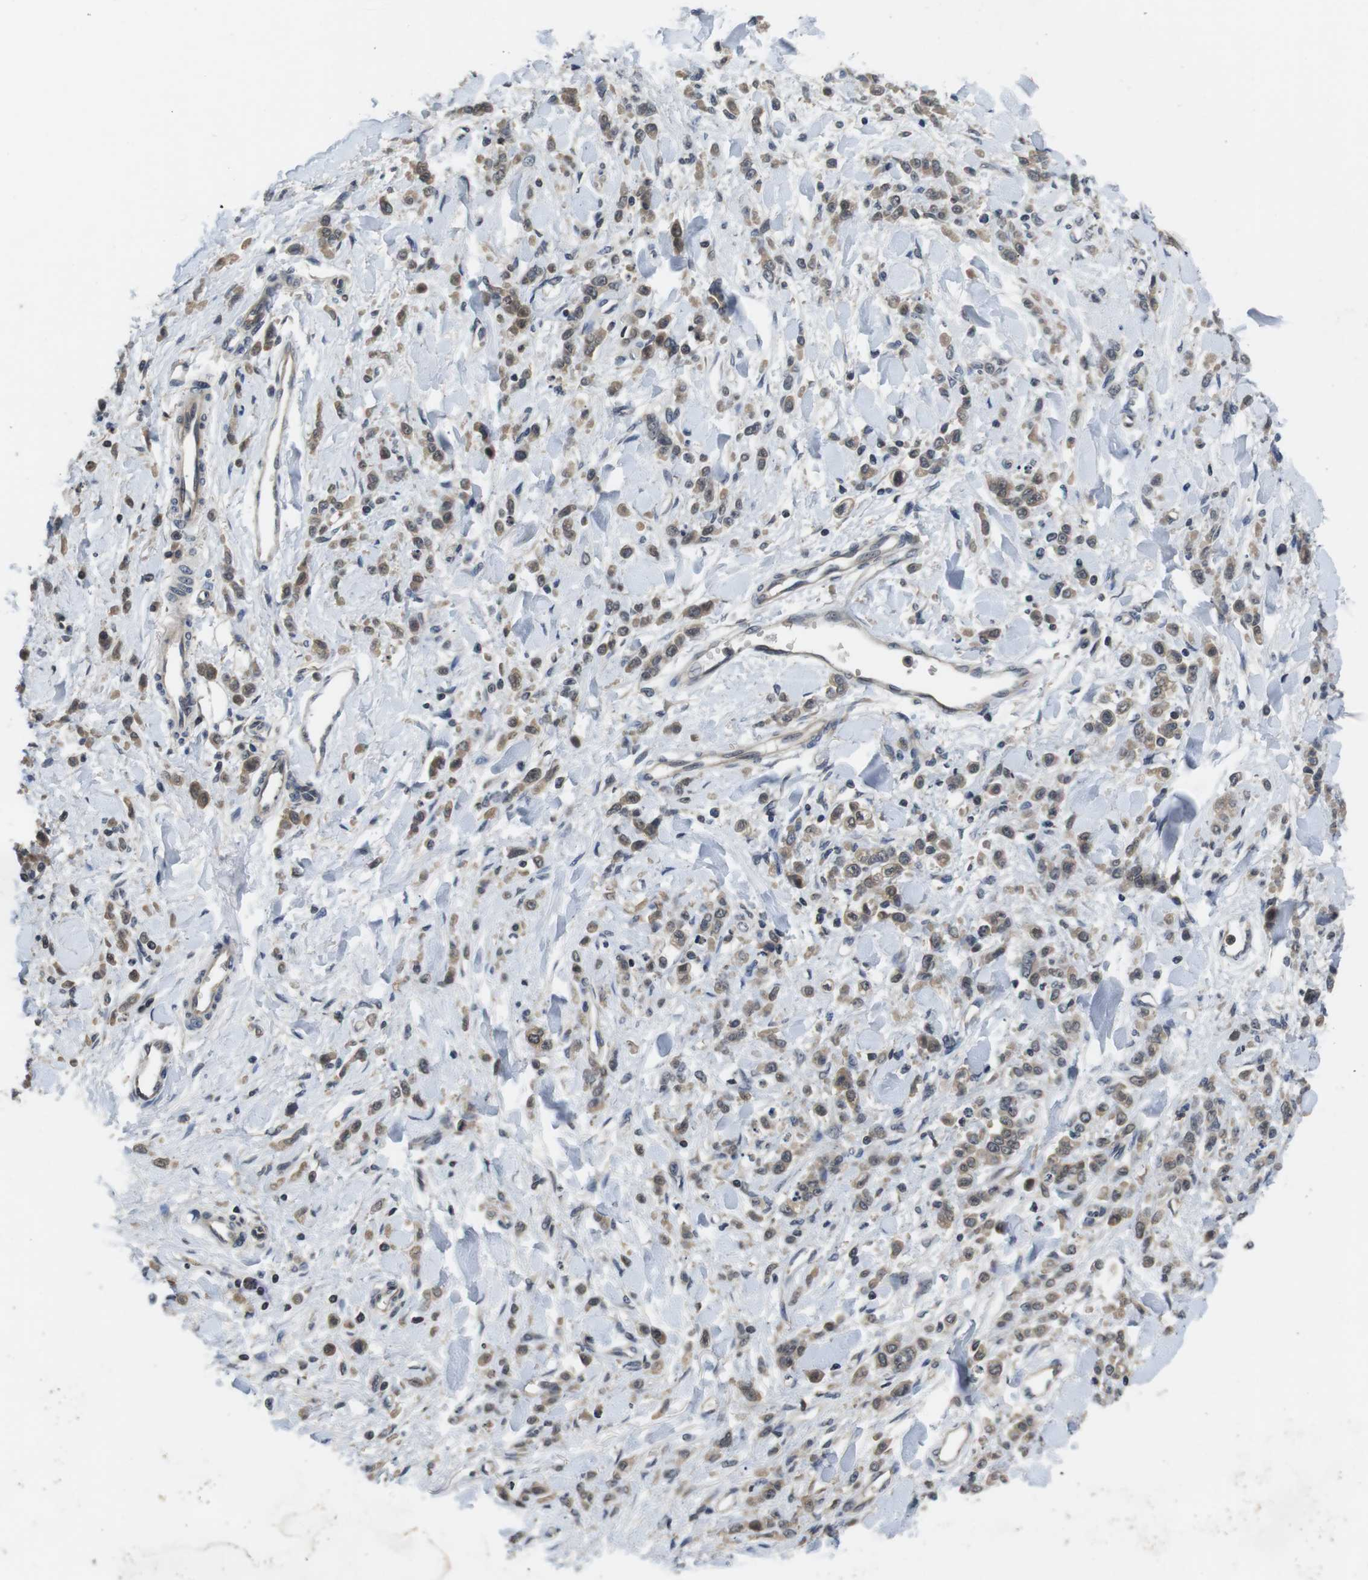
{"staining": {"intensity": "weak", "quantity": ">75%", "location": "cytoplasmic/membranous"}, "tissue": "stomach cancer", "cell_type": "Tumor cells", "image_type": "cancer", "snomed": [{"axis": "morphology", "description": "Normal tissue, NOS"}, {"axis": "morphology", "description": "Adenocarcinoma, NOS"}, {"axis": "topography", "description": "Stomach"}], "caption": "Protein expression analysis of stomach cancer shows weak cytoplasmic/membranous staining in about >75% of tumor cells.", "gene": "FADD", "patient": {"sex": "male", "age": 82}}